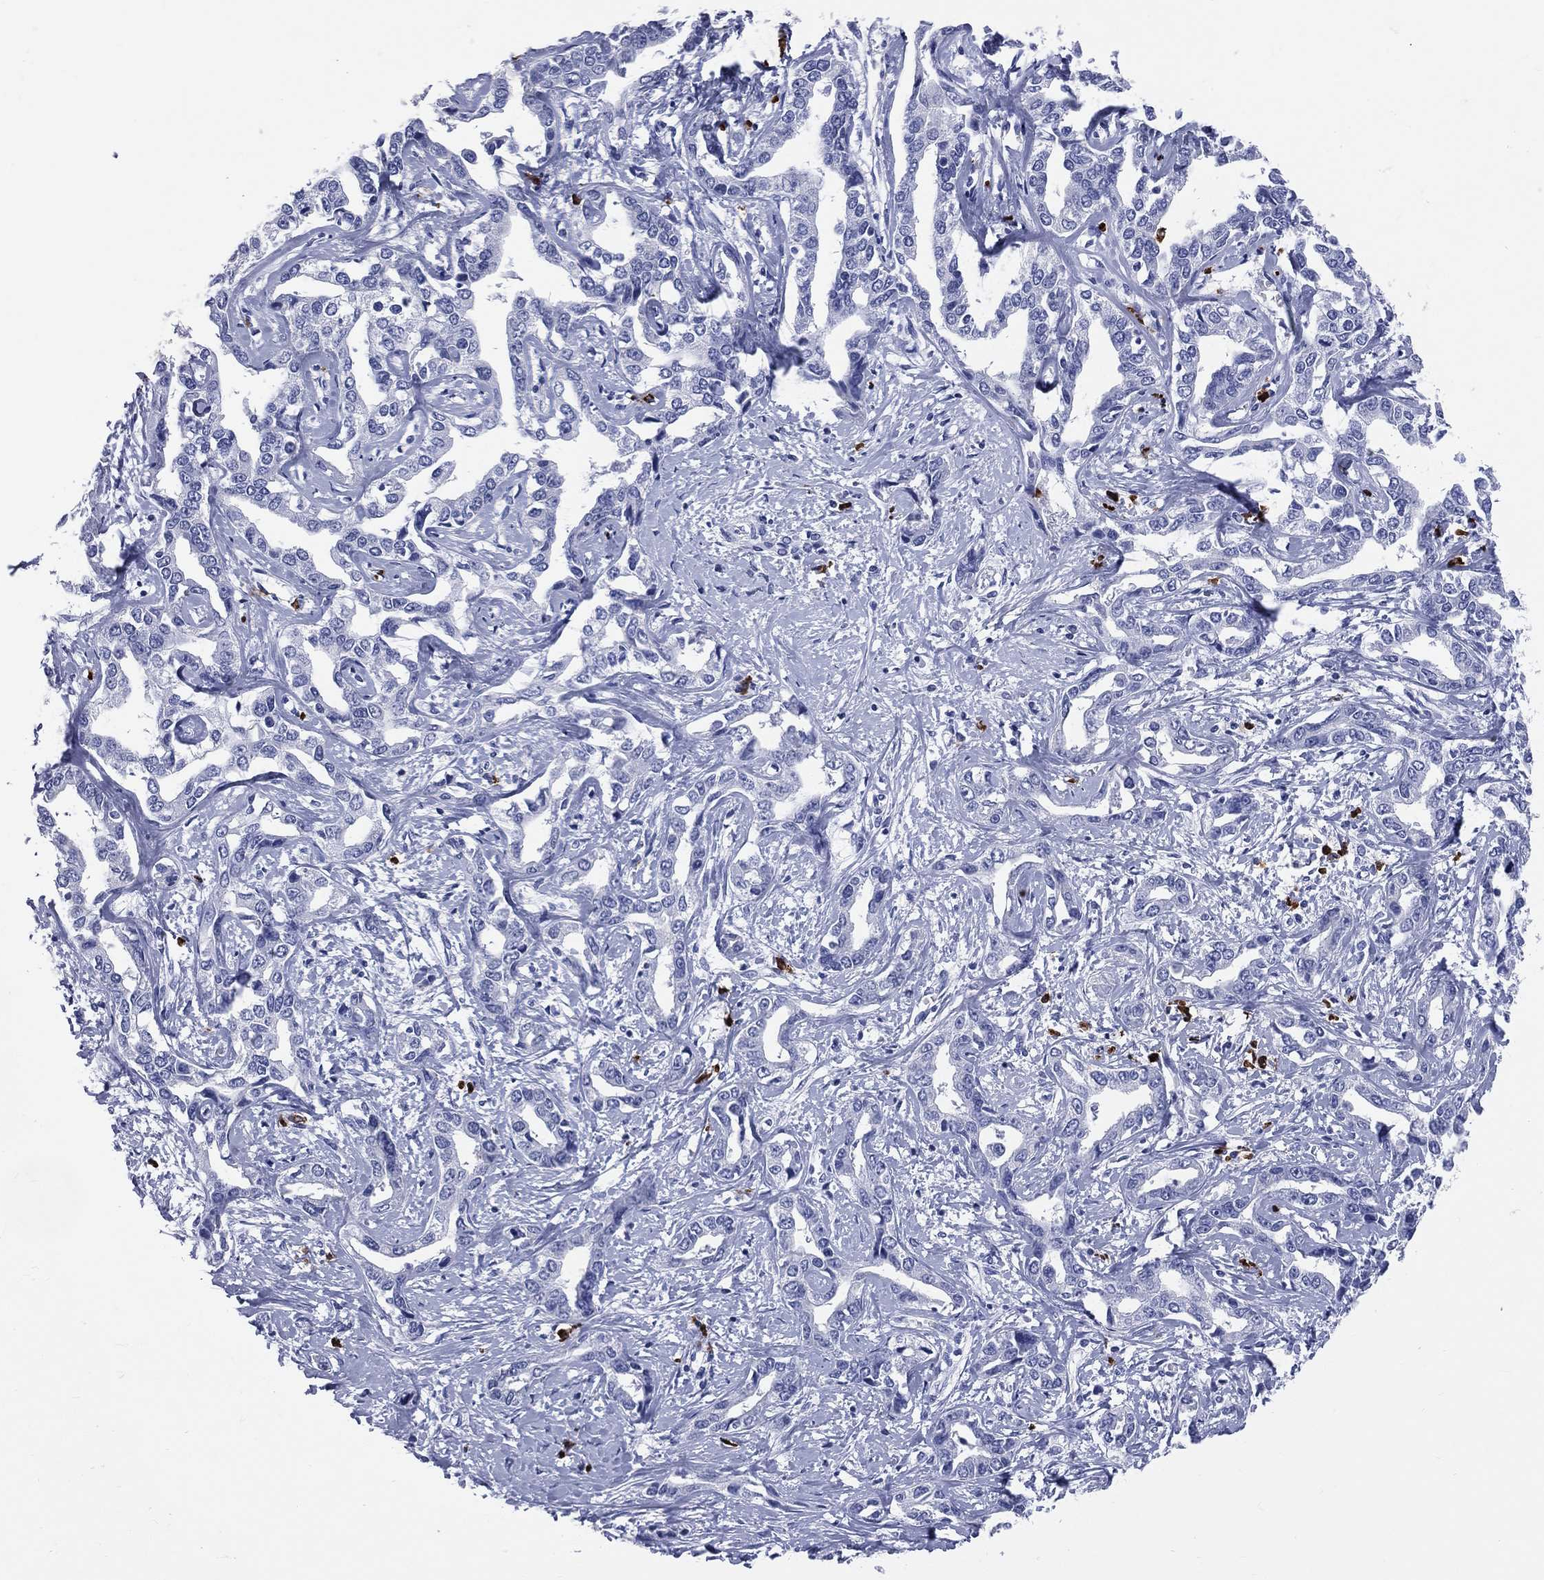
{"staining": {"intensity": "negative", "quantity": "none", "location": "none"}, "tissue": "liver cancer", "cell_type": "Tumor cells", "image_type": "cancer", "snomed": [{"axis": "morphology", "description": "Cholangiocarcinoma"}, {"axis": "topography", "description": "Liver"}], "caption": "The histopathology image demonstrates no significant staining in tumor cells of liver cancer (cholangiocarcinoma).", "gene": "PGLYRP1", "patient": {"sex": "male", "age": 59}}